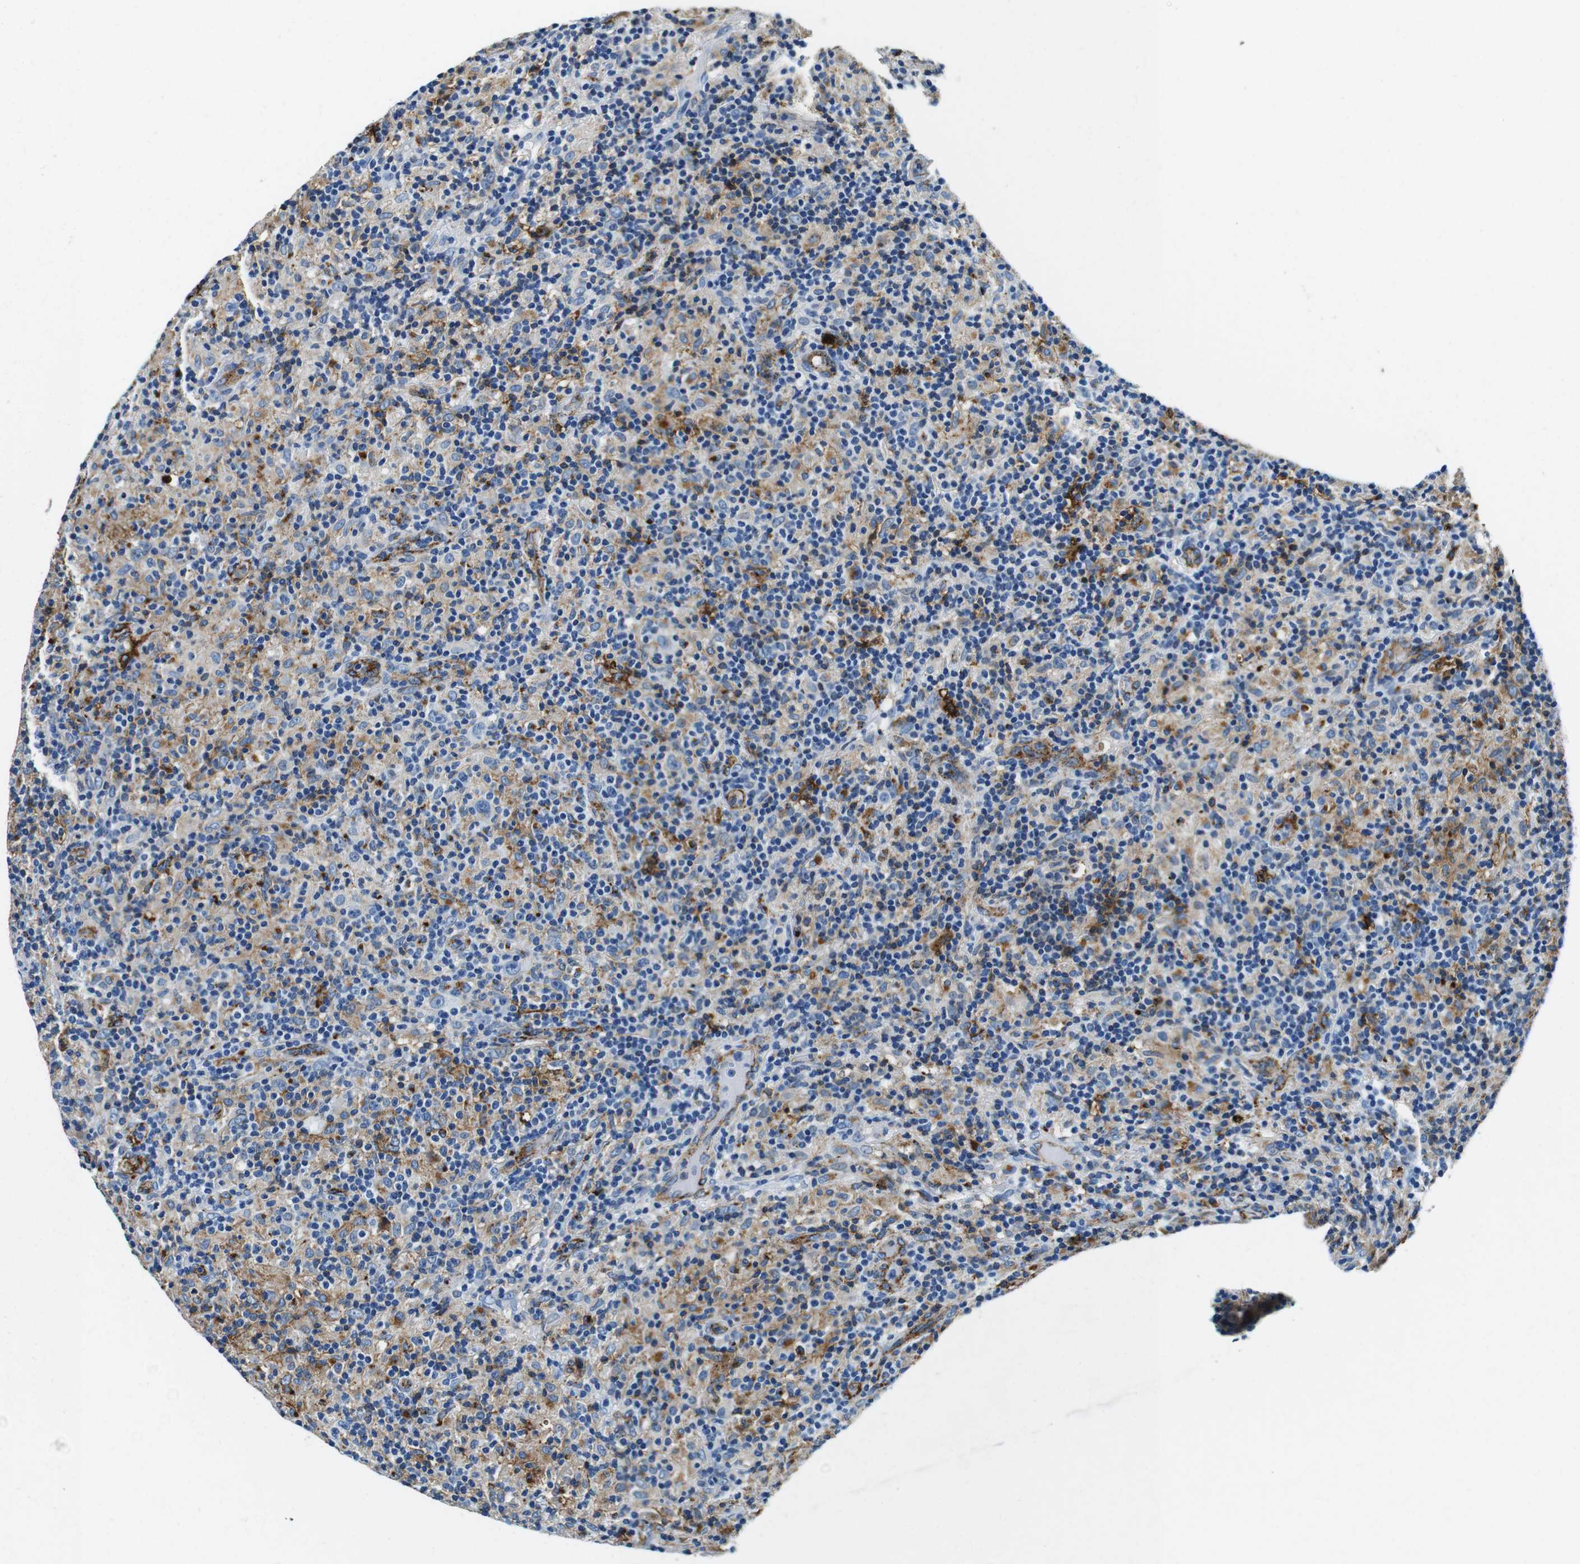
{"staining": {"intensity": "negative", "quantity": "none", "location": "none"}, "tissue": "lymphoma", "cell_type": "Tumor cells", "image_type": "cancer", "snomed": [{"axis": "morphology", "description": "Hodgkin's disease, NOS"}, {"axis": "topography", "description": "Lymph node"}], "caption": "Lymphoma was stained to show a protein in brown. There is no significant expression in tumor cells. (DAB (3,3'-diaminobenzidine) immunohistochemistry with hematoxylin counter stain).", "gene": "HLA-DRB1", "patient": {"sex": "male", "age": 70}}